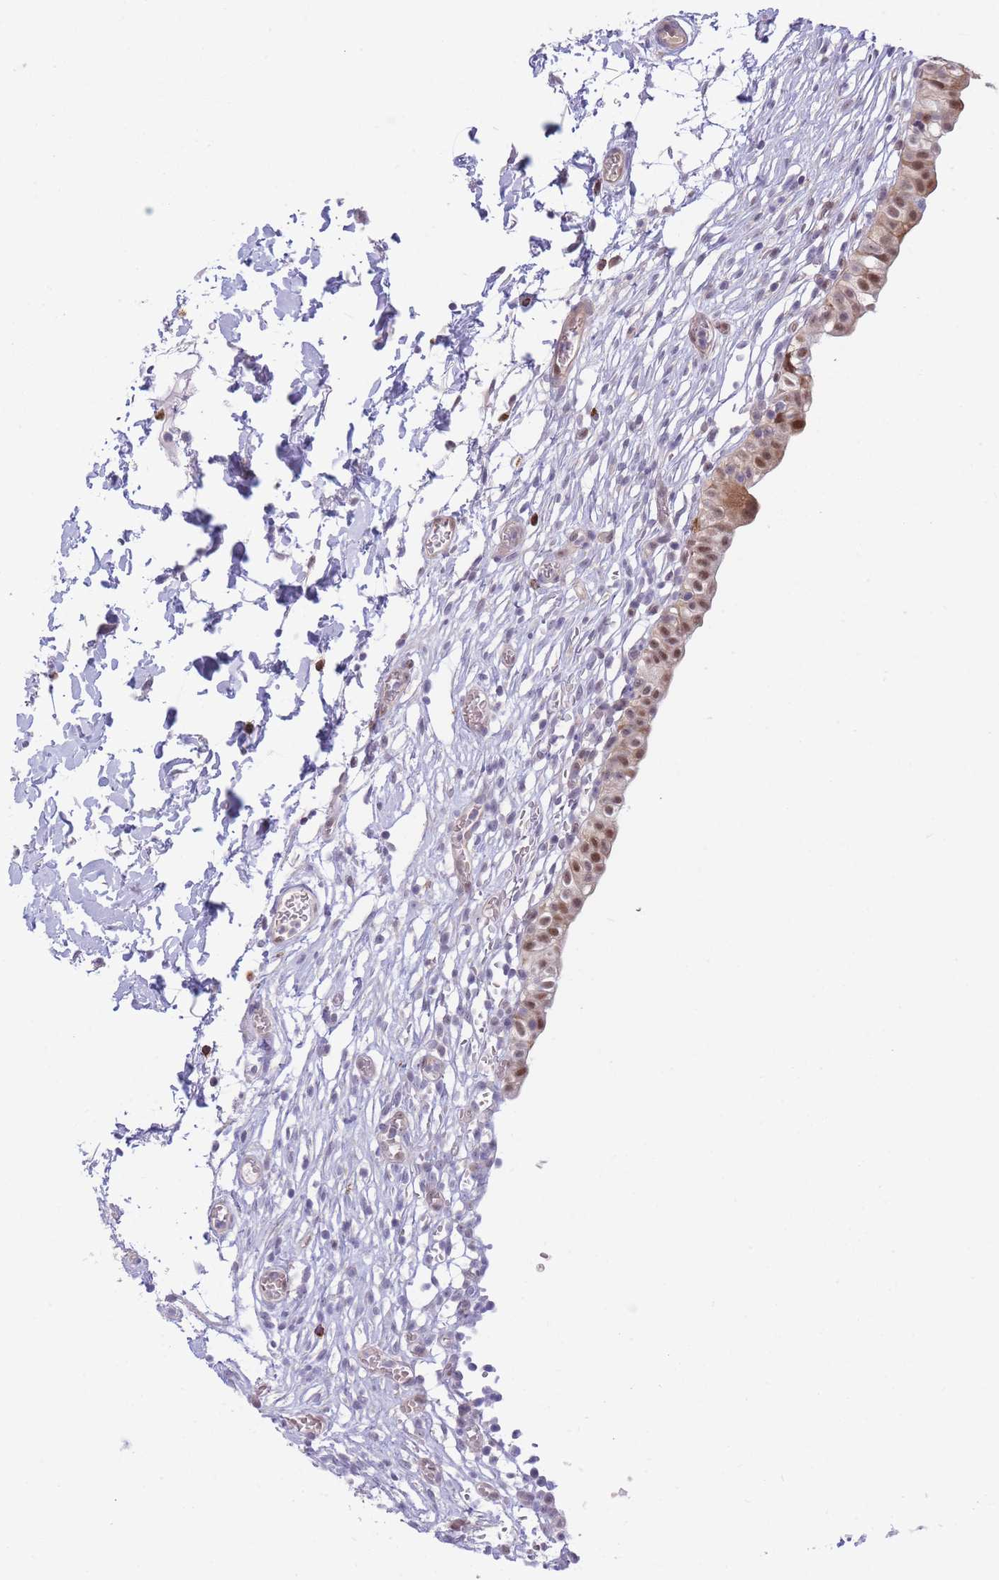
{"staining": {"intensity": "moderate", "quantity": ">75%", "location": "cytoplasmic/membranous,nuclear"}, "tissue": "urinary bladder", "cell_type": "Urothelial cells", "image_type": "normal", "snomed": [{"axis": "morphology", "description": "Normal tissue, NOS"}, {"axis": "topography", "description": "Urinary bladder"}, {"axis": "topography", "description": "Peripheral nerve tissue"}], "caption": "This photomicrograph exhibits IHC staining of normal urinary bladder, with medium moderate cytoplasmic/membranous,nuclear expression in approximately >75% of urothelial cells.", "gene": "NSFL1C", "patient": {"sex": "male", "age": 55}}